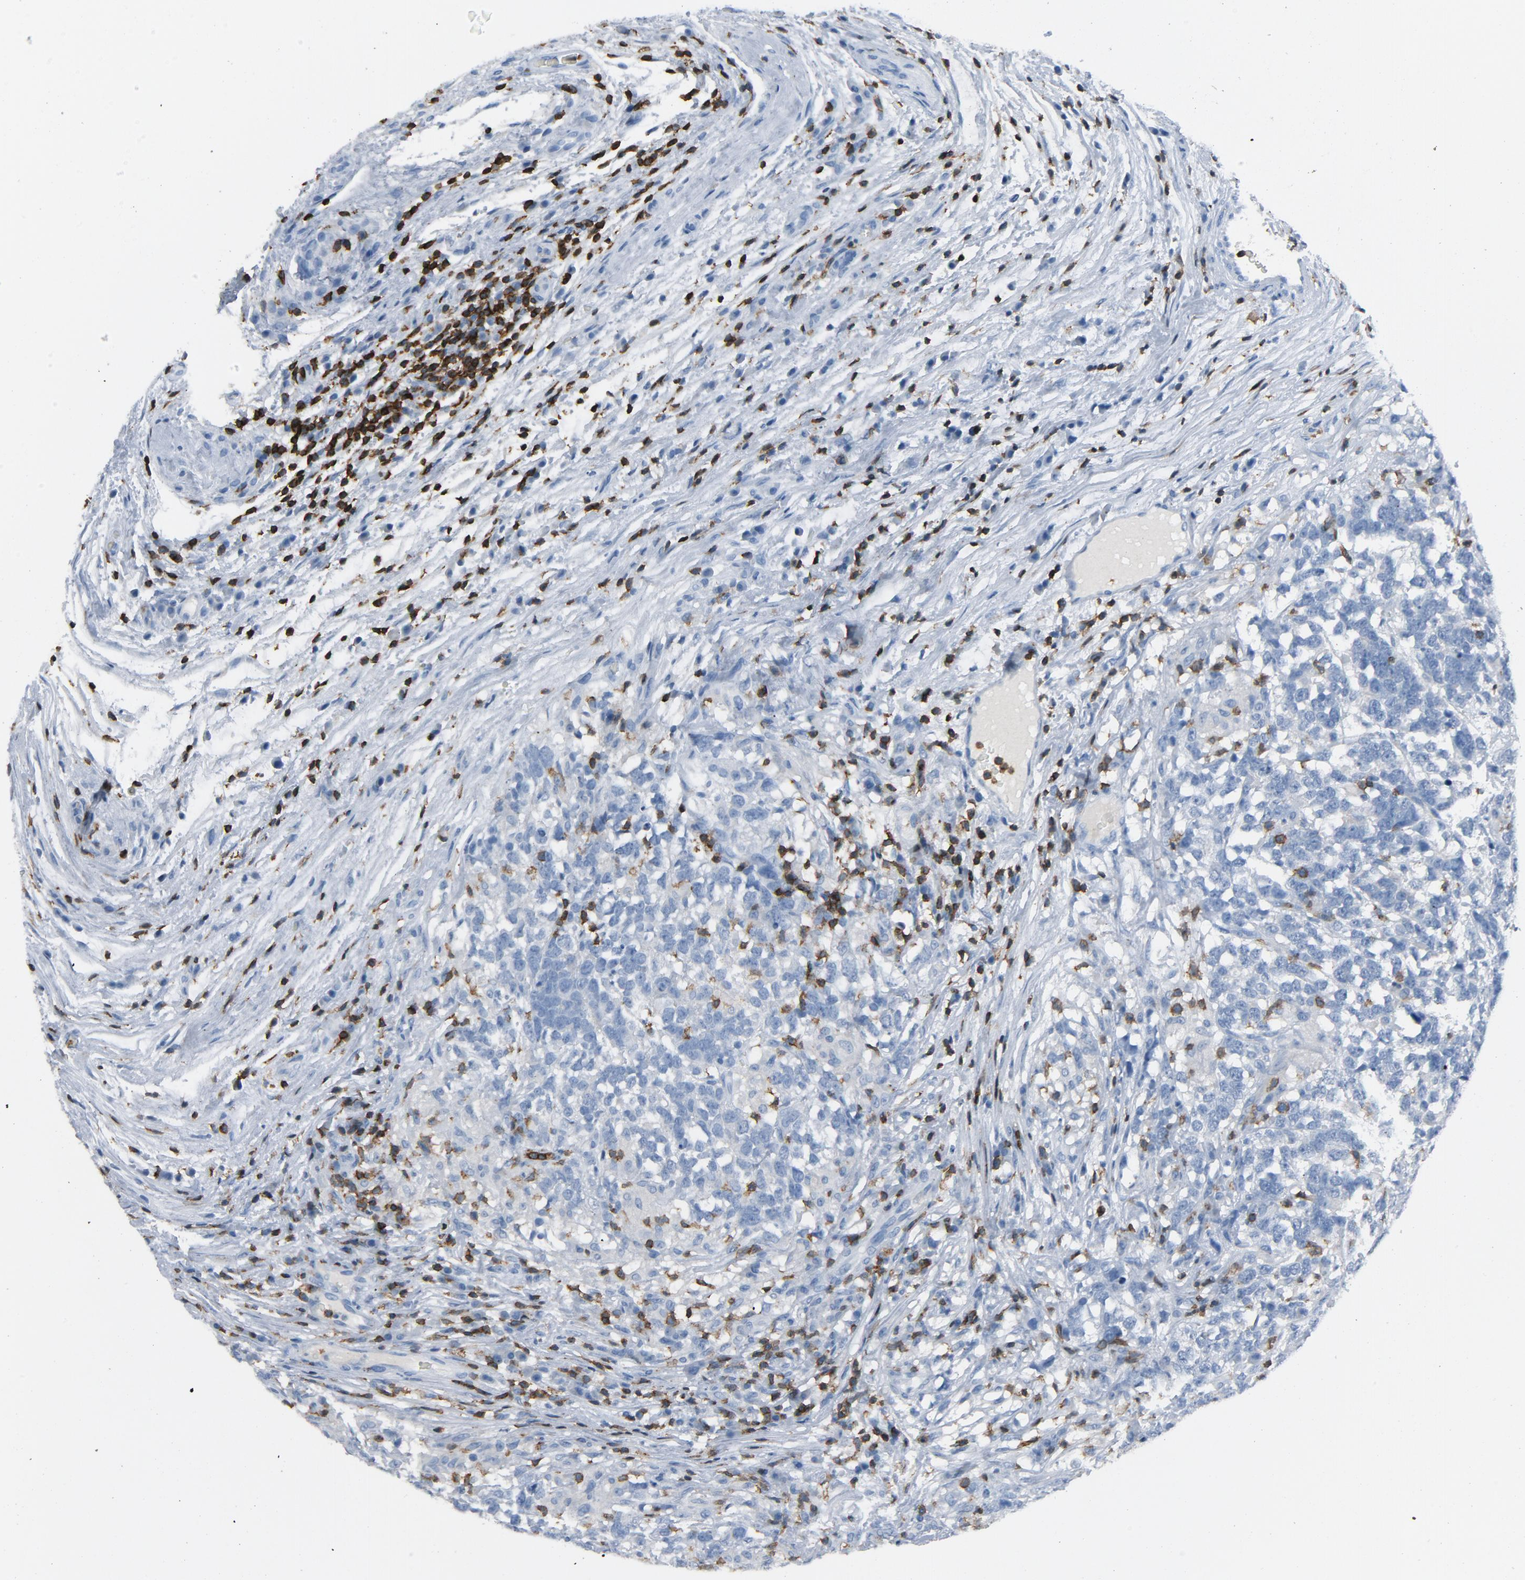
{"staining": {"intensity": "negative", "quantity": "none", "location": "none"}, "tissue": "testis cancer", "cell_type": "Tumor cells", "image_type": "cancer", "snomed": [{"axis": "morphology", "description": "Carcinoma, Embryonal, NOS"}, {"axis": "topography", "description": "Testis"}], "caption": "The immunohistochemistry micrograph has no significant staining in tumor cells of testis cancer tissue.", "gene": "LCK", "patient": {"sex": "male", "age": 26}}